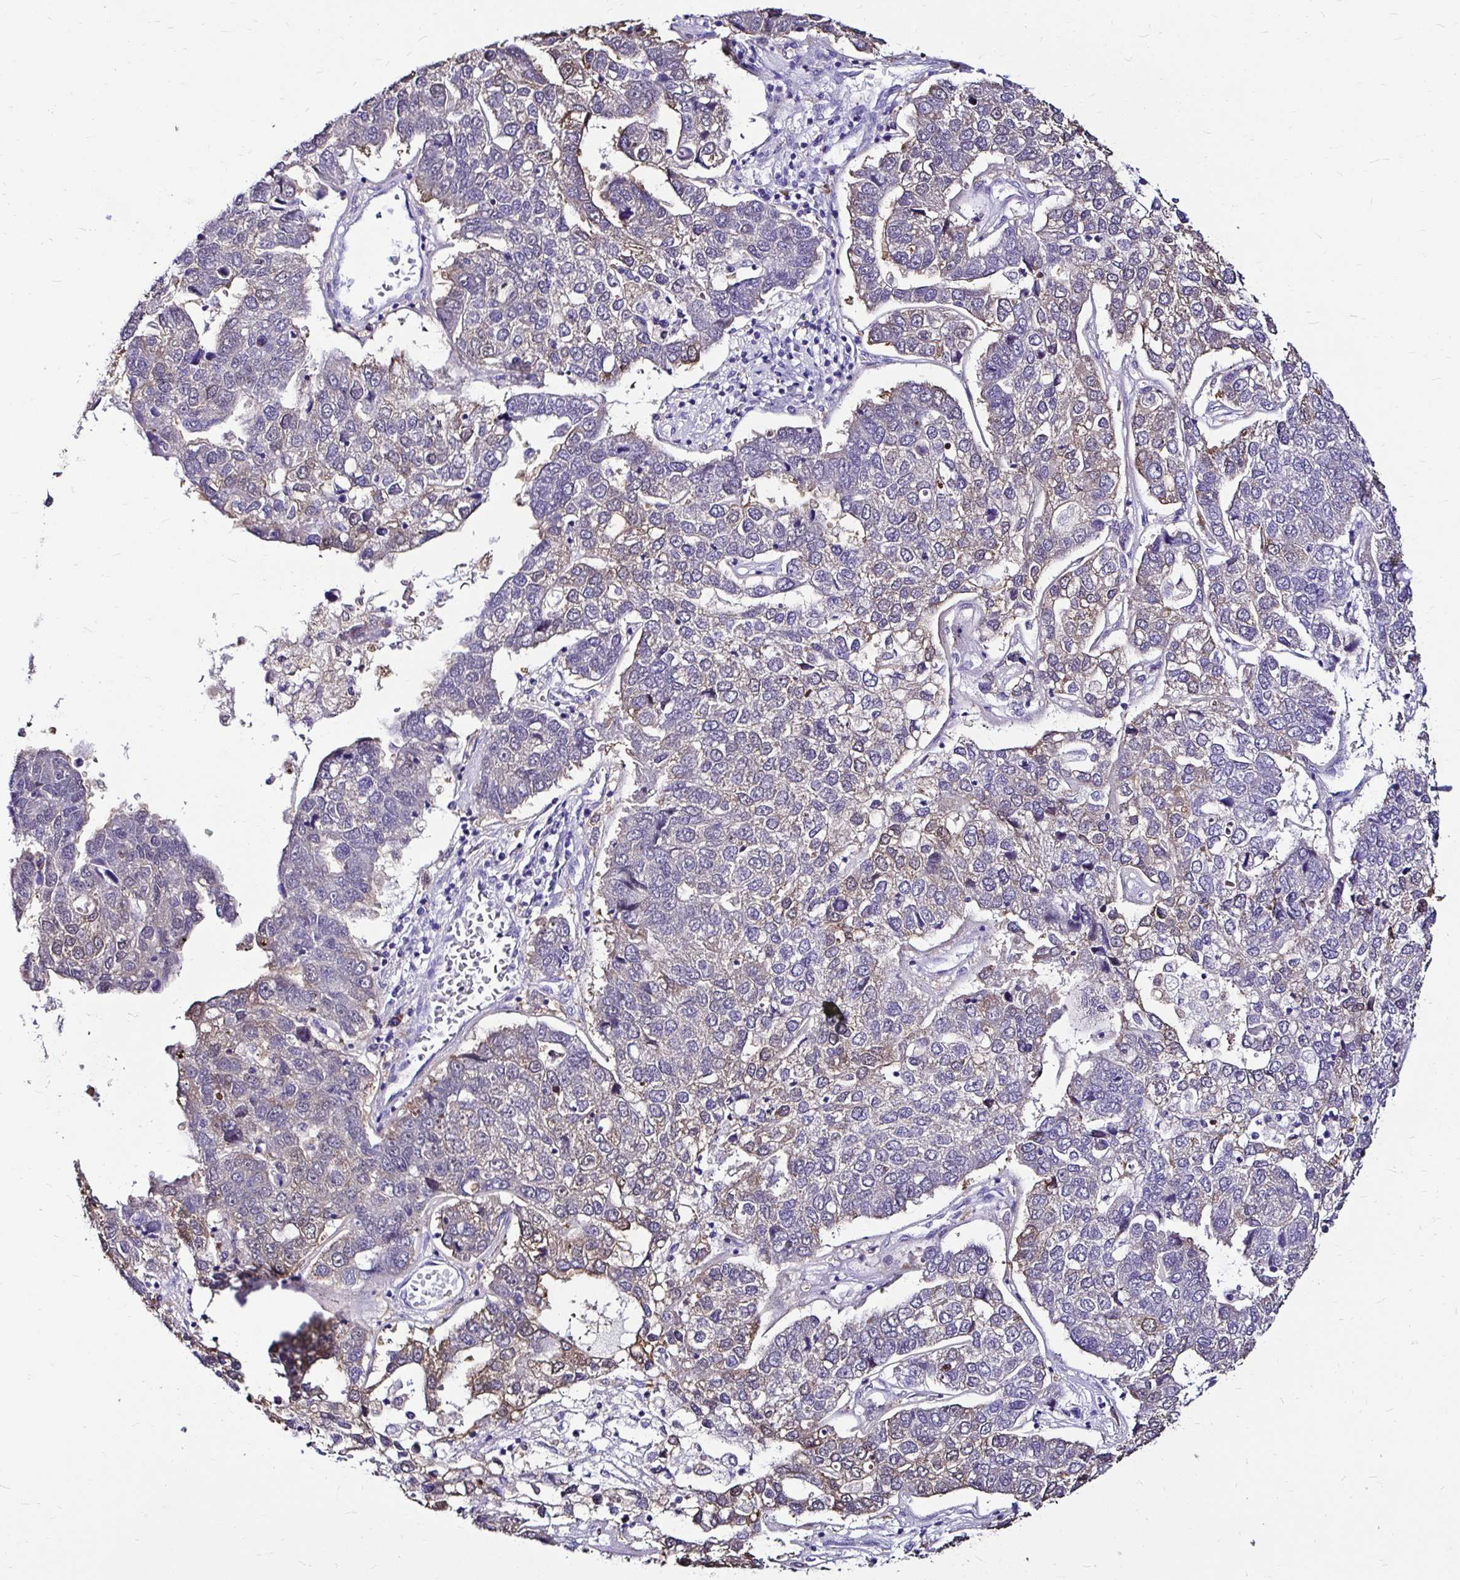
{"staining": {"intensity": "weak", "quantity": "<25%", "location": "cytoplasmic/membranous"}, "tissue": "pancreatic cancer", "cell_type": "Tumor cells", "image_type": "cancer", "snomed": [{"axis": "morphology", "description": "Adenocarcinoma, NOS"}, {"axis": "topography", "description": "Pancreas"}], "caption": "IHC of adenocarcinoma (pancreatic) shows no staining in tumor cells.", "gene": "IDH1", "patient": {"sex": "female", "age": 61}}